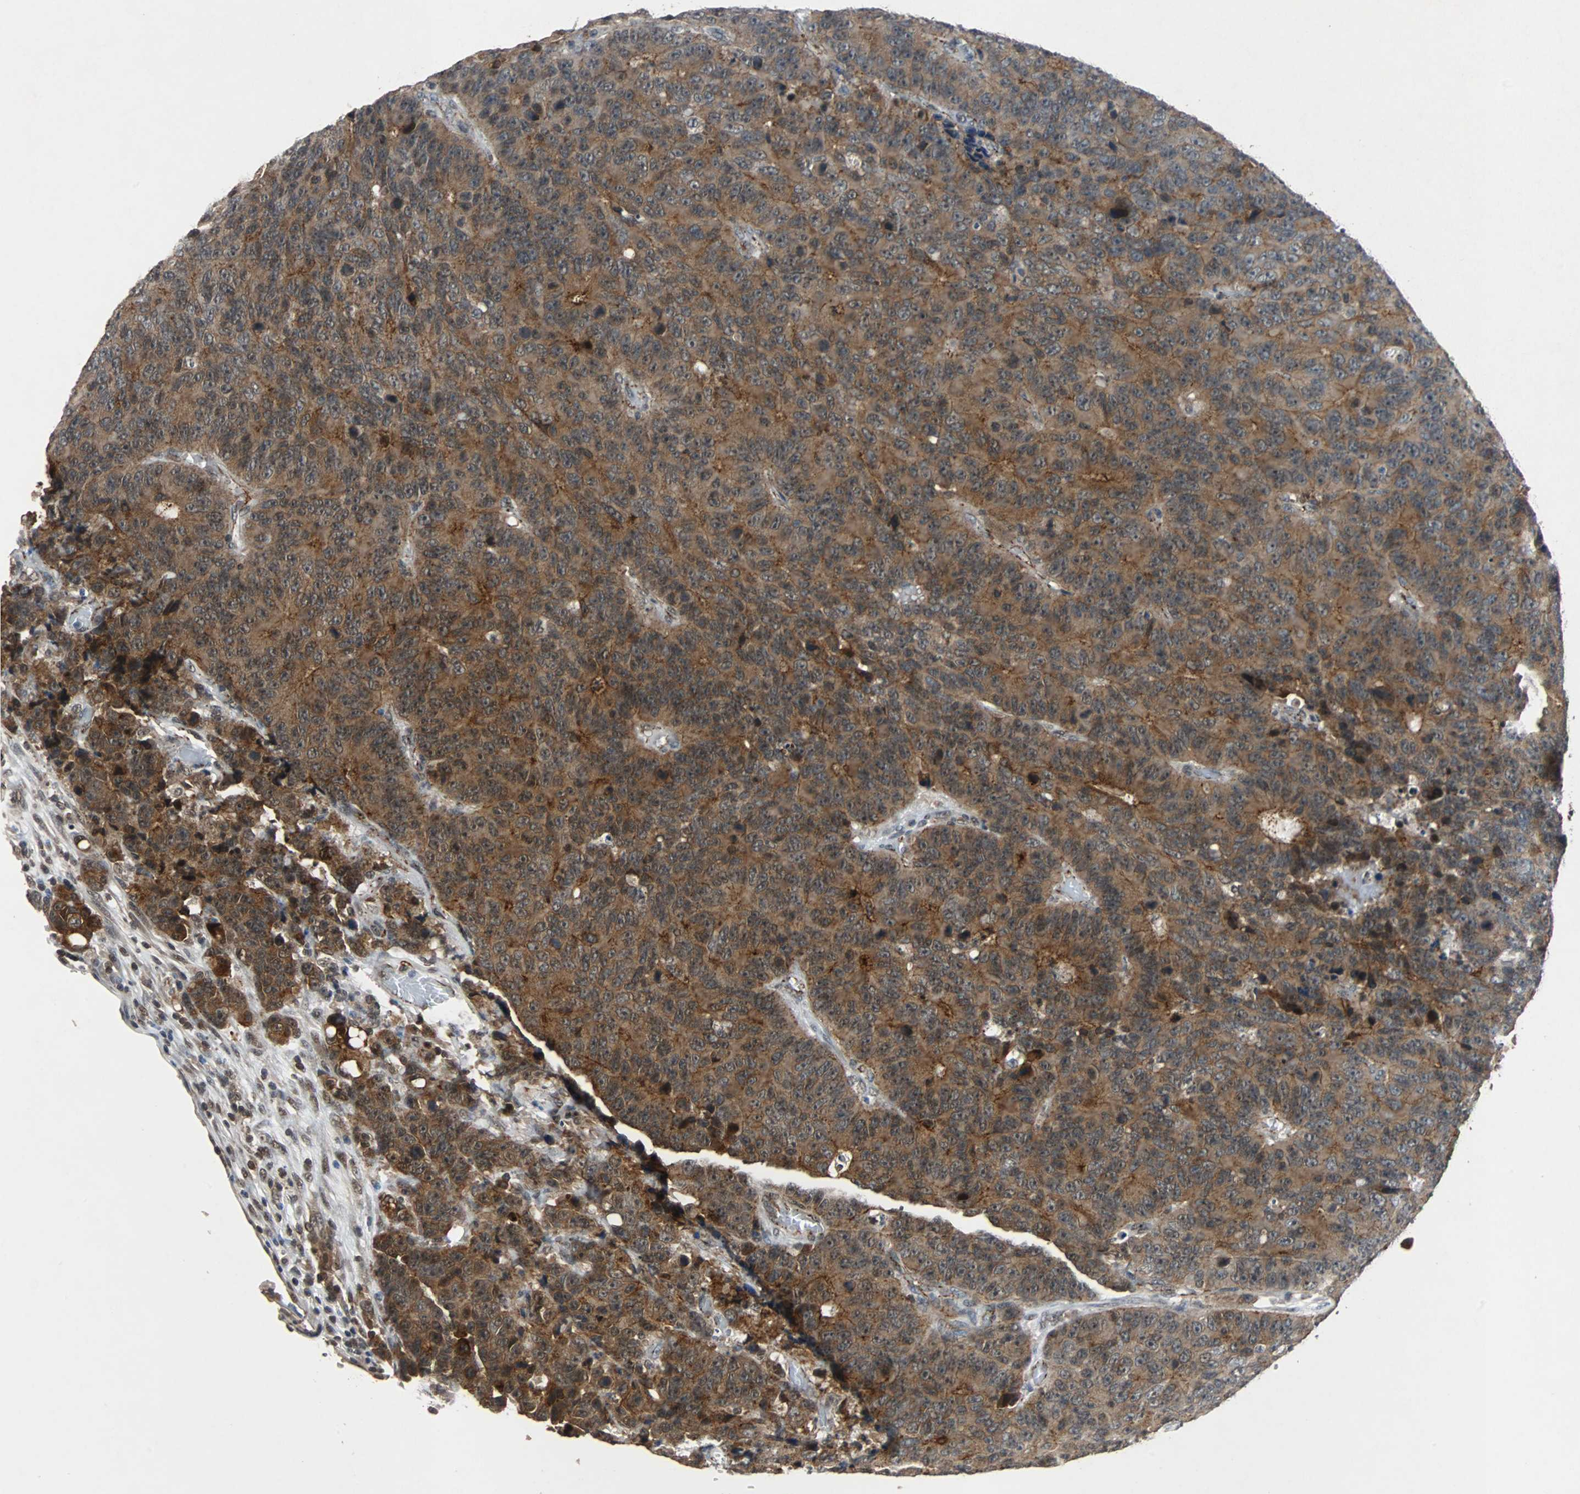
{"staining": {"intensity": "strong", "quantity": ">75%", "location": "cytoplasmic/membranous"}, "tissue": "colorectal cancer", "cell_type": "Tumor cells", "image_type": "cancer", "snomed": [{"axis": "morphology", "description": "Adenocarcinoma, NOS"}, {"axis": "topography", "description": "Colon"}], "caption": "A brown stain highlights strong cytoplasmic/membranous positivity of a protein in human colorectal cancer tumor cells.", "gene": "LSR", "patient": {"sex": "female", "age": 86}}